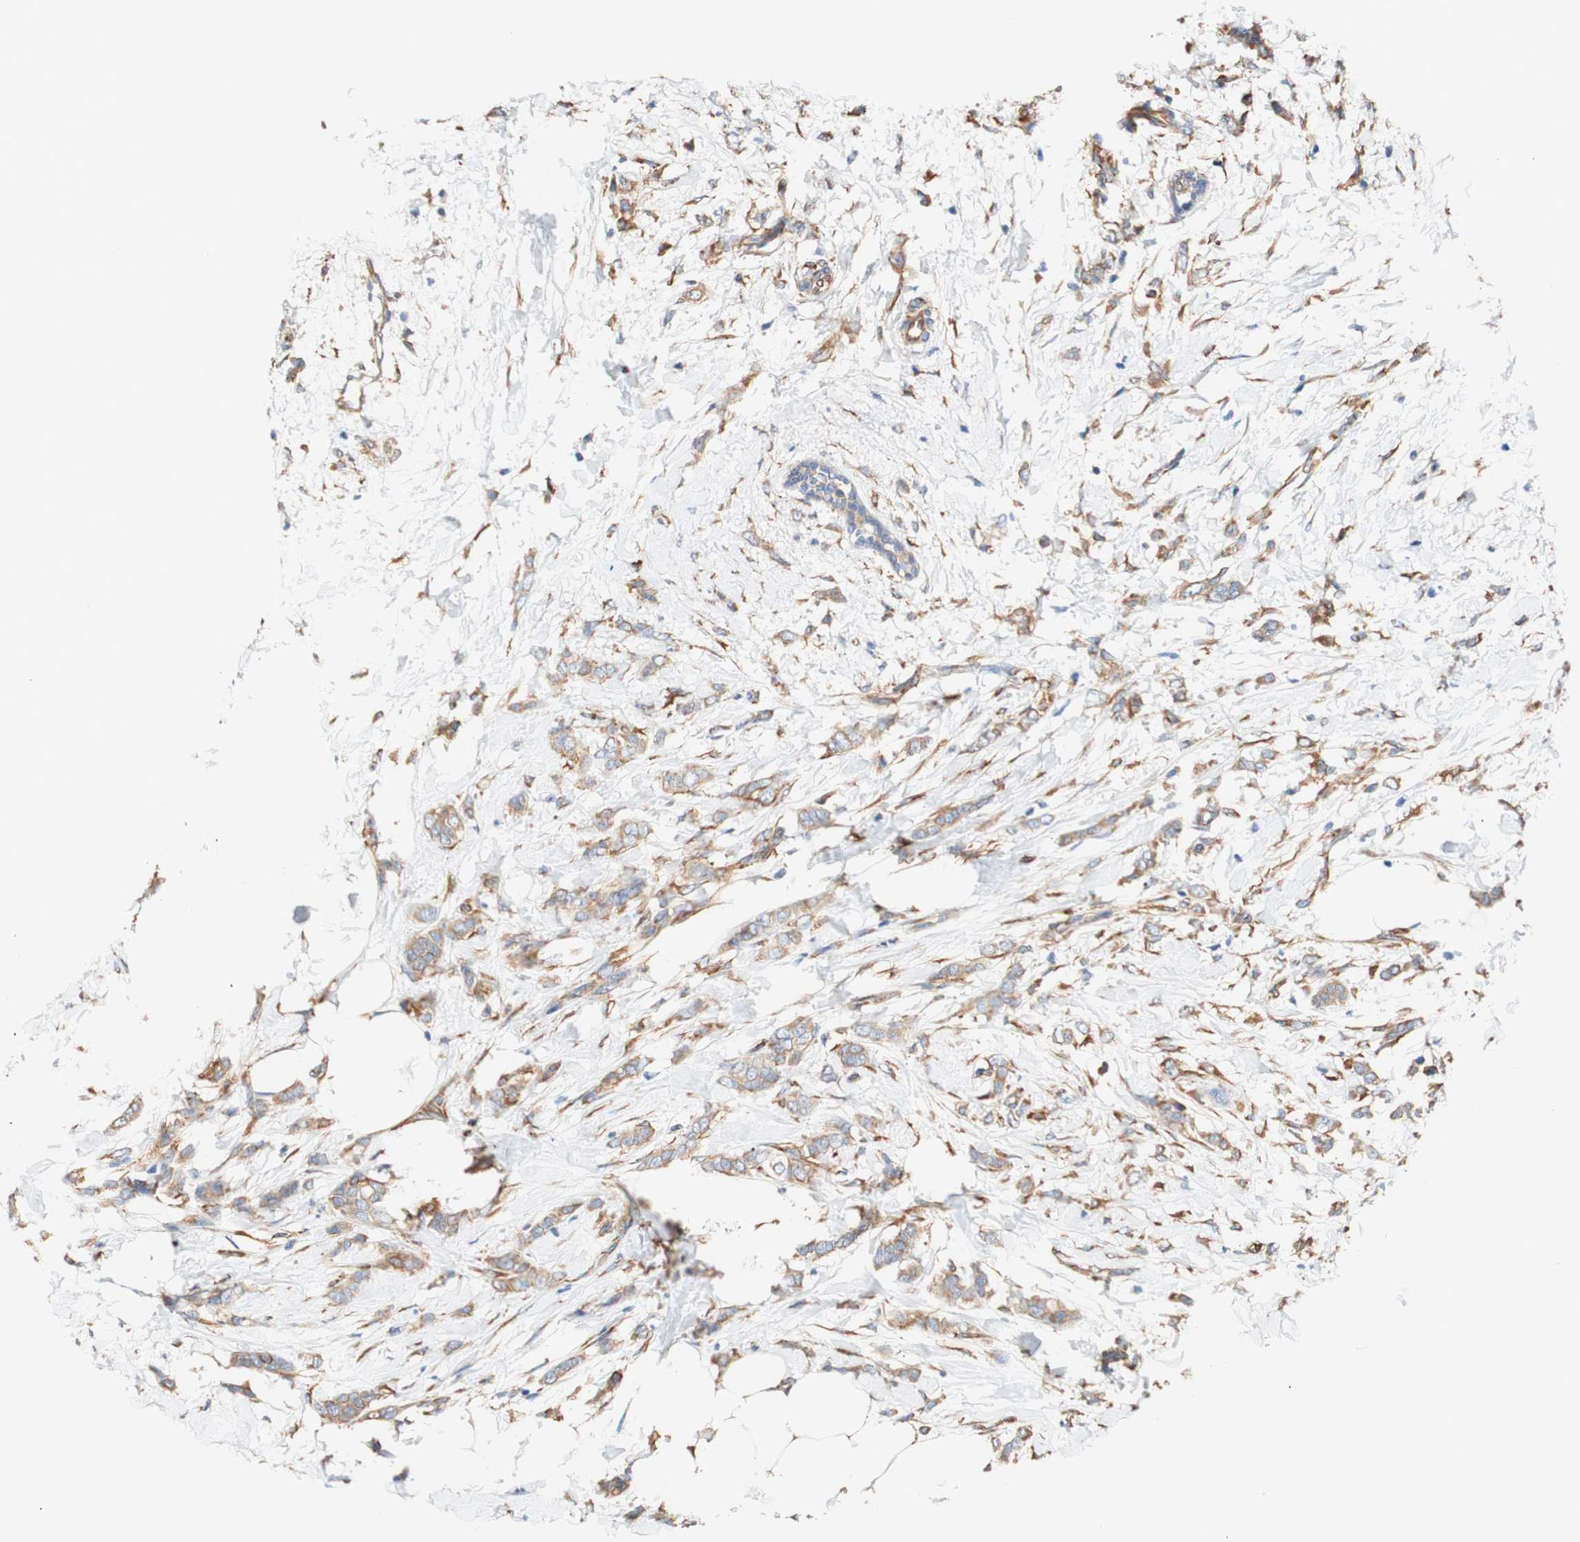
{"staining": {"intensity": "moderate", "quantity": ">75%", "location": "cytoplasmic/membranous"}, "tissue": "breast cancer", "cell_type": "Tumor cells", "image_type": "cancer", "snomed": [{"axis": "morphology", "description": "Lobular carcinoma, in situ"}, {"axis": "morphology", "description": "Lobular carcinoma"}, {"axis": "topography", "description": "Breast"}], "caption": "The micrograph shows a brown stain indicating the presence of a protein in the cytoplasmic/membranous of tumor cells in breast lobular carcinoma in situ.", "gene": "EIF2AK4", "patient": {"sex": "female", "age": 41}}